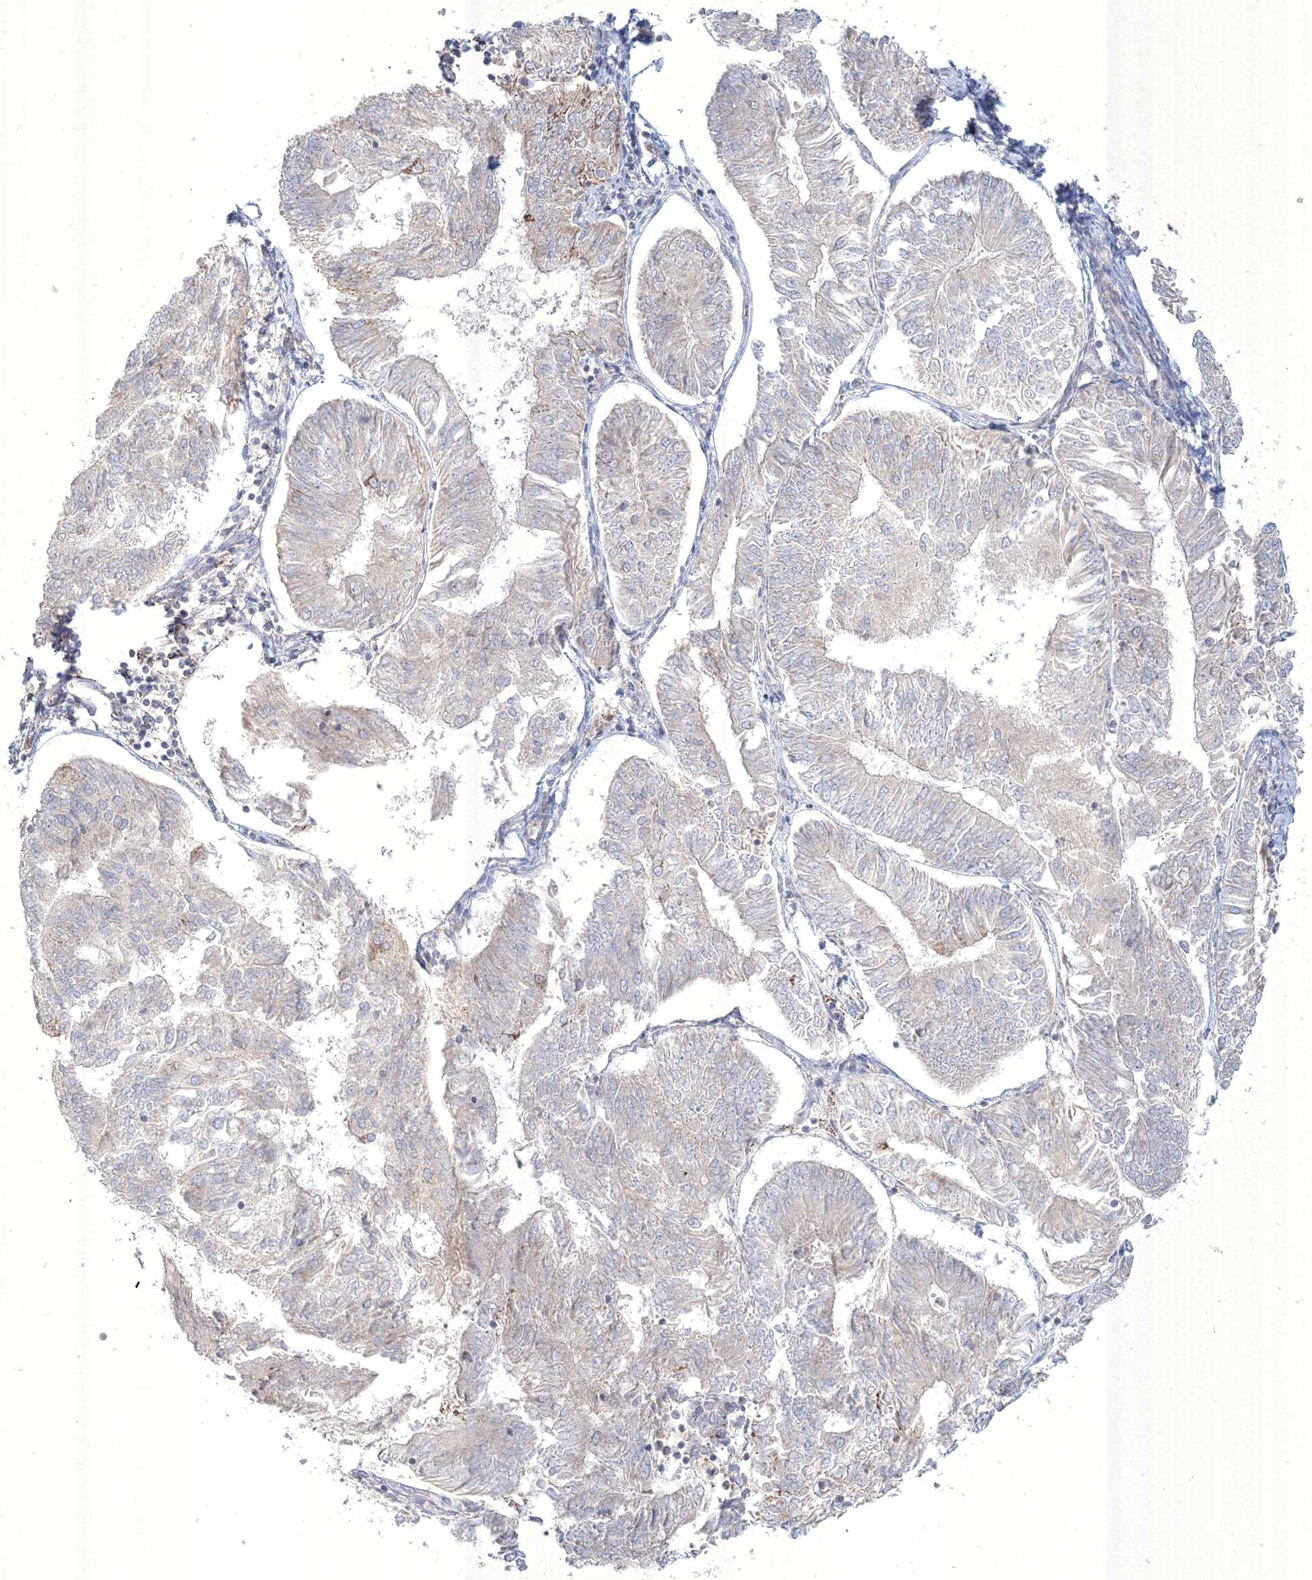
{"staining": {"intensity": "negative", "quantity": "none", "location": "none"}, "tissue": "endometrial cancer", "cell_type": "Tumor cells", "image_type": "cancer", "snomed": [{"axis": "morphology", "description": "Adenocarcinoma, NOS"}, {"axis": "topography", "description": "Endometrium"}], "caption": "A histopathology image of endometrial cancer stained for a protein shows no brown staining in tumor cells.", "gene": "WDR49", "patient": {"sex": "female", "age": 58}}